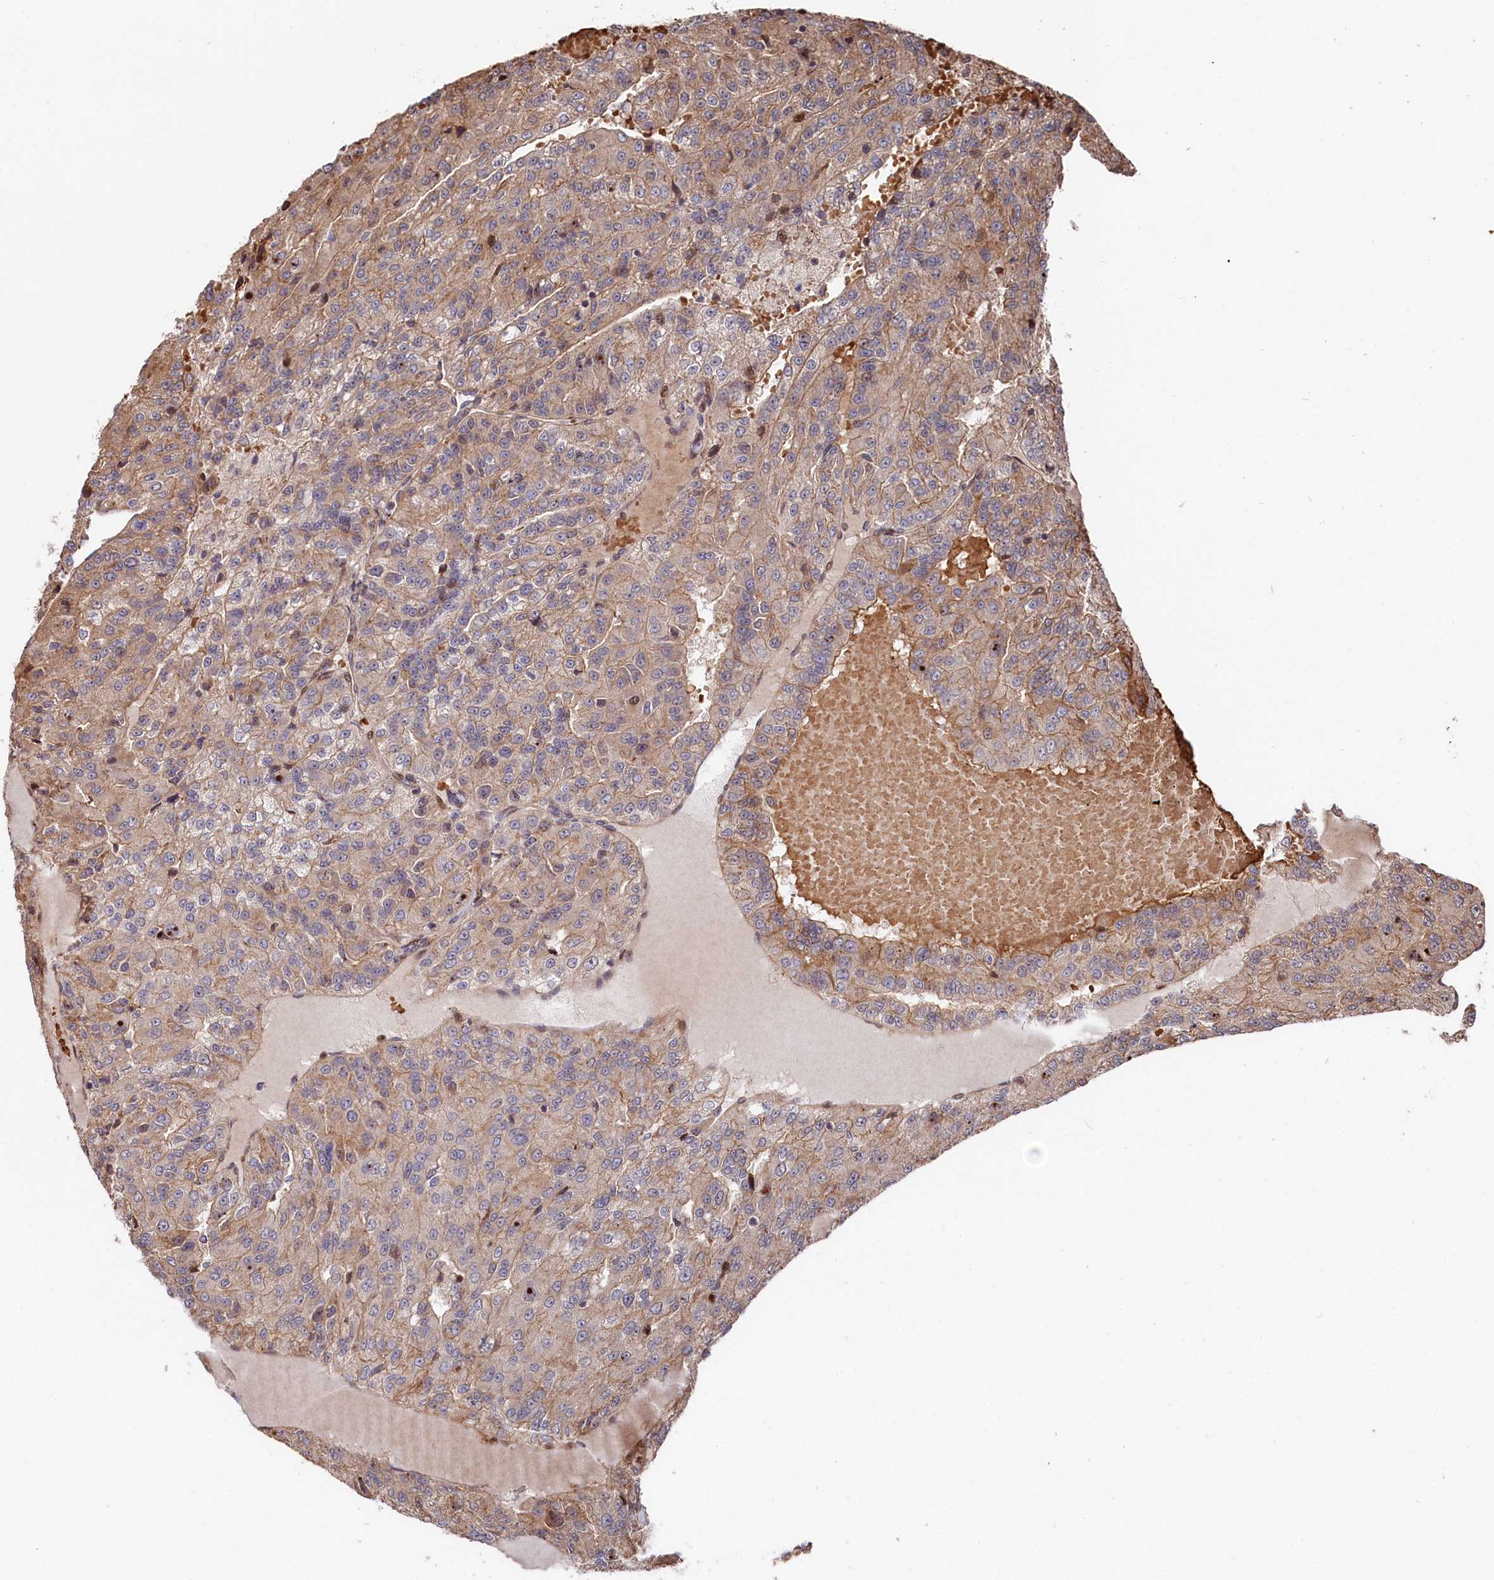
{"staining": {"intensity": "moderate", "quantity": "25%-75%", "location": "cytoplasmic/membranous"}, "tissue": "renal cancer", "cell_type": "Tumor cells", "image_type": "cancer", "snomed": [{"axis": "morphology", "description": "Adenocarcinoma, NOS"}, {"axis": "topography", "description": "Kidney"}], "caption": "Immunohistochemical staining of human renal cancer (adenocarcinoma) demonstrates moderate cytoplasmic/membranous protein expression in about 25%-75% of tumor cells.", "gene": "TNKS1BP1", "patient": {"sex": "female", "age": 63}}